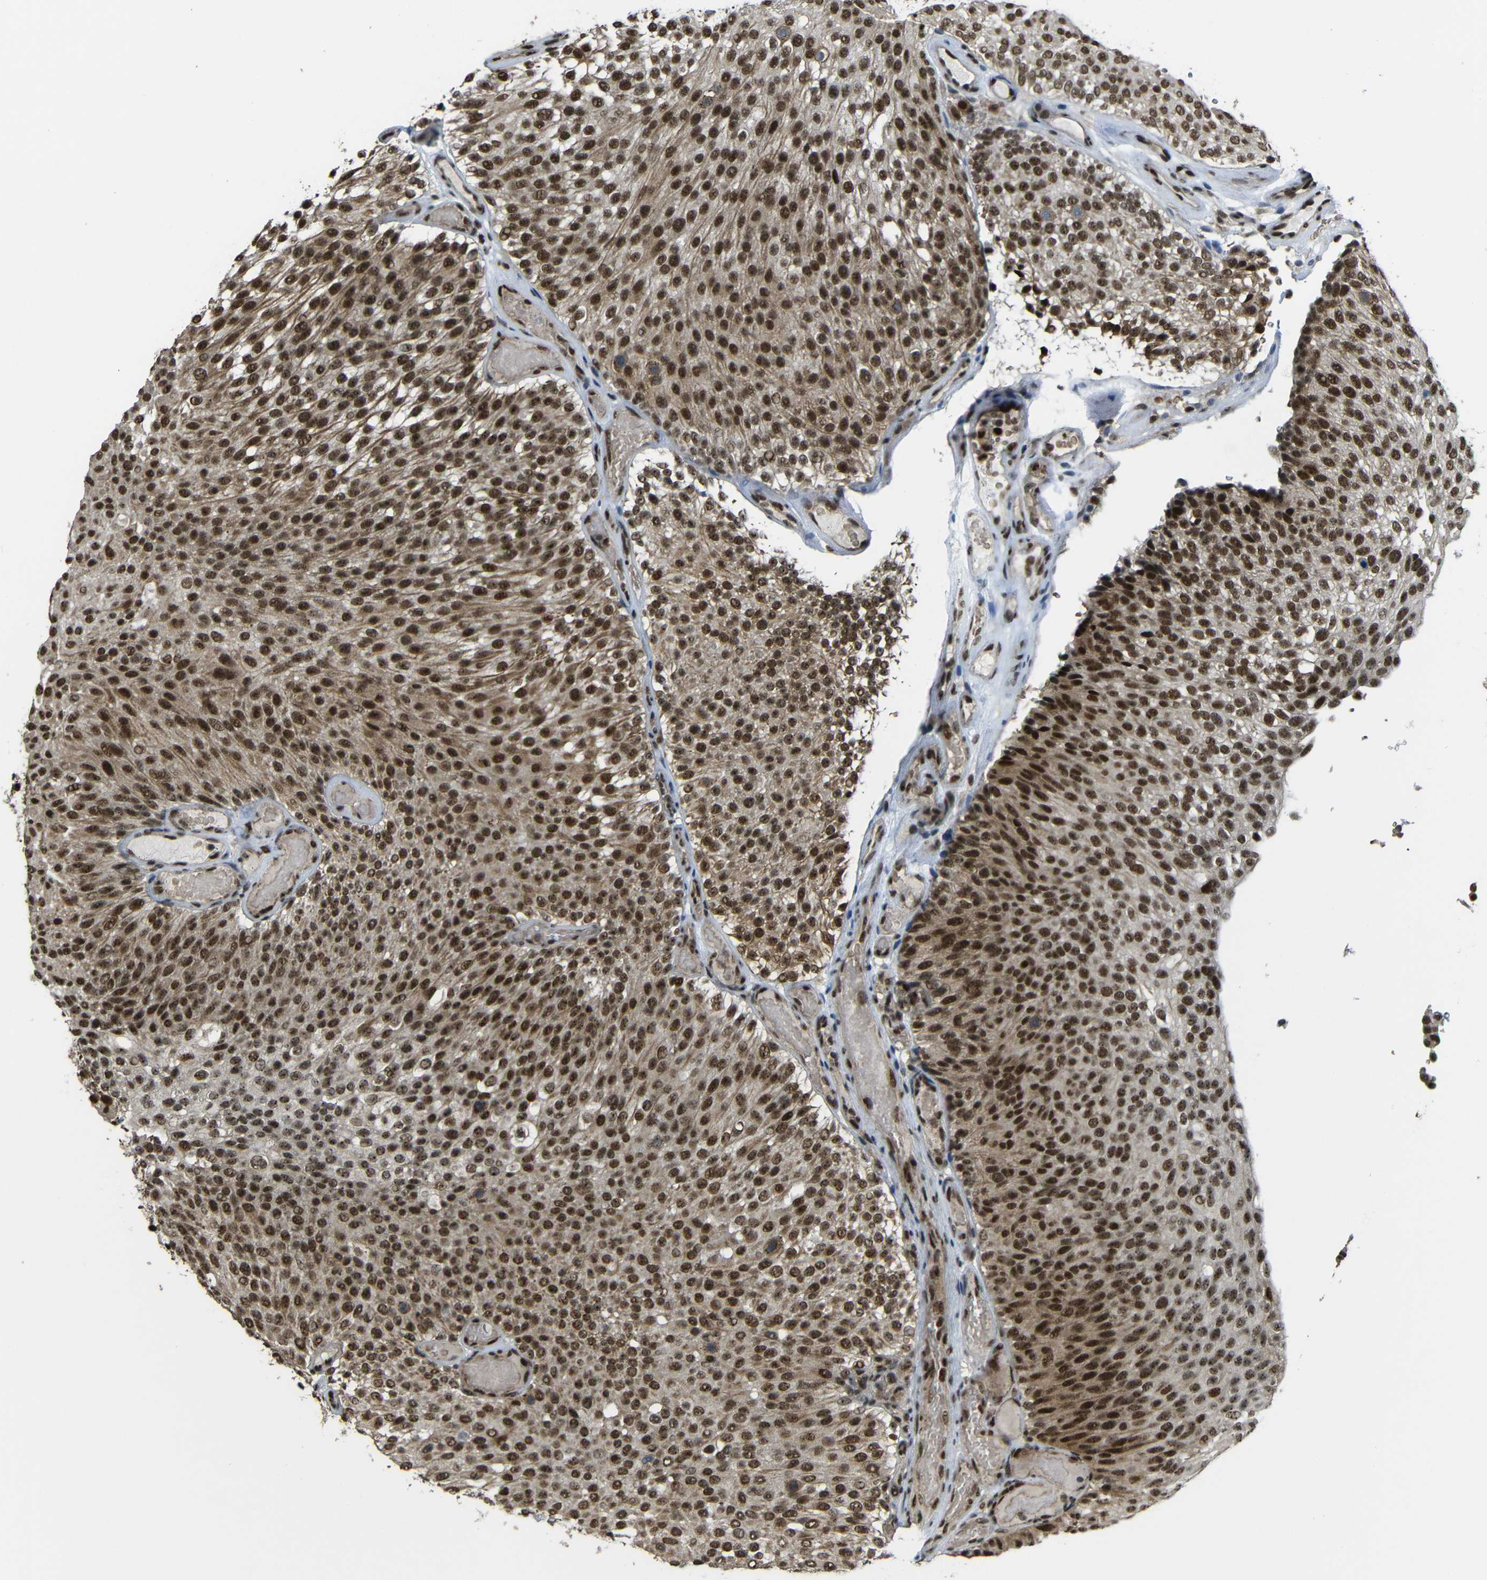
{"staining": {"intensity": "moderate", "quantity": ">75%", "location": "nuclear"}, "tissue": "urothelial cancer", "cell_type": "Tumor cells", "image_type": "cancer", "snomed": [{"axis": "morphology", "description": "Urothelial carcinoma, Low grade"}, {"axis": "topography", "description": "Urinary bladder"}], "caption": "Tumor cells reveal medium levels of moderate nuclear staining in about >75% of cells in urothelial cancer.", "gene": "TCF7L2", "patient": {"sex": "male", "age": 78}}